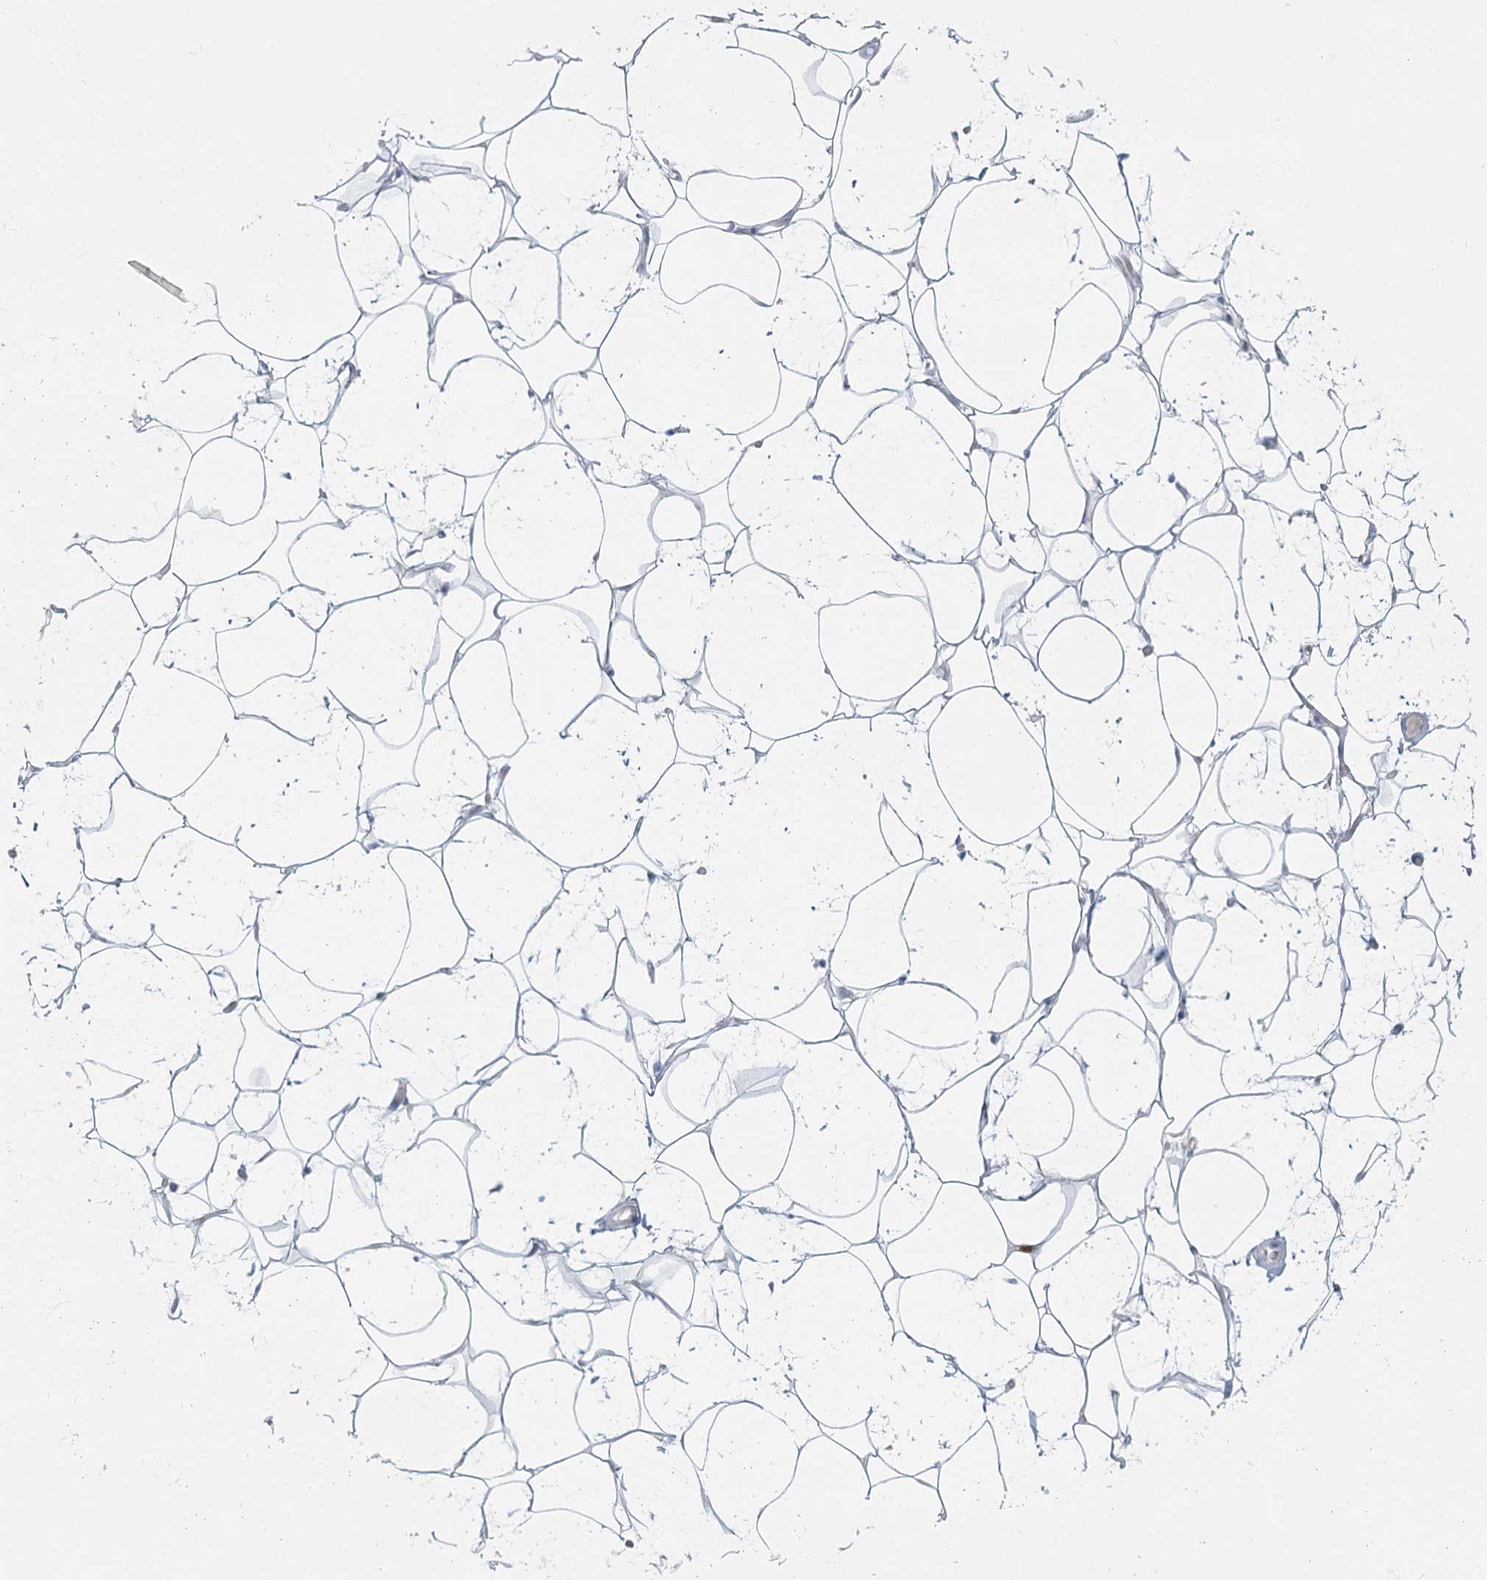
{"staining": {"intensity": "negative", "quantity": "none", "location": "none"}, "tissue": "adipose tissue", "cell_type": "Adipocytes", "image_type": "normal", "snomed": [{"axis": "morphology", "description": "Normal tissue, NOS"}, {"axis": "topography", "description": "Breast"}], "caption": "A micrograph of adipose tissue stained for a protein reveals no brown staining in adipocytes. Nuclei are stained in blue.", "gene": "FAM110C", "patient": {"sex": "female", "age": 26}}